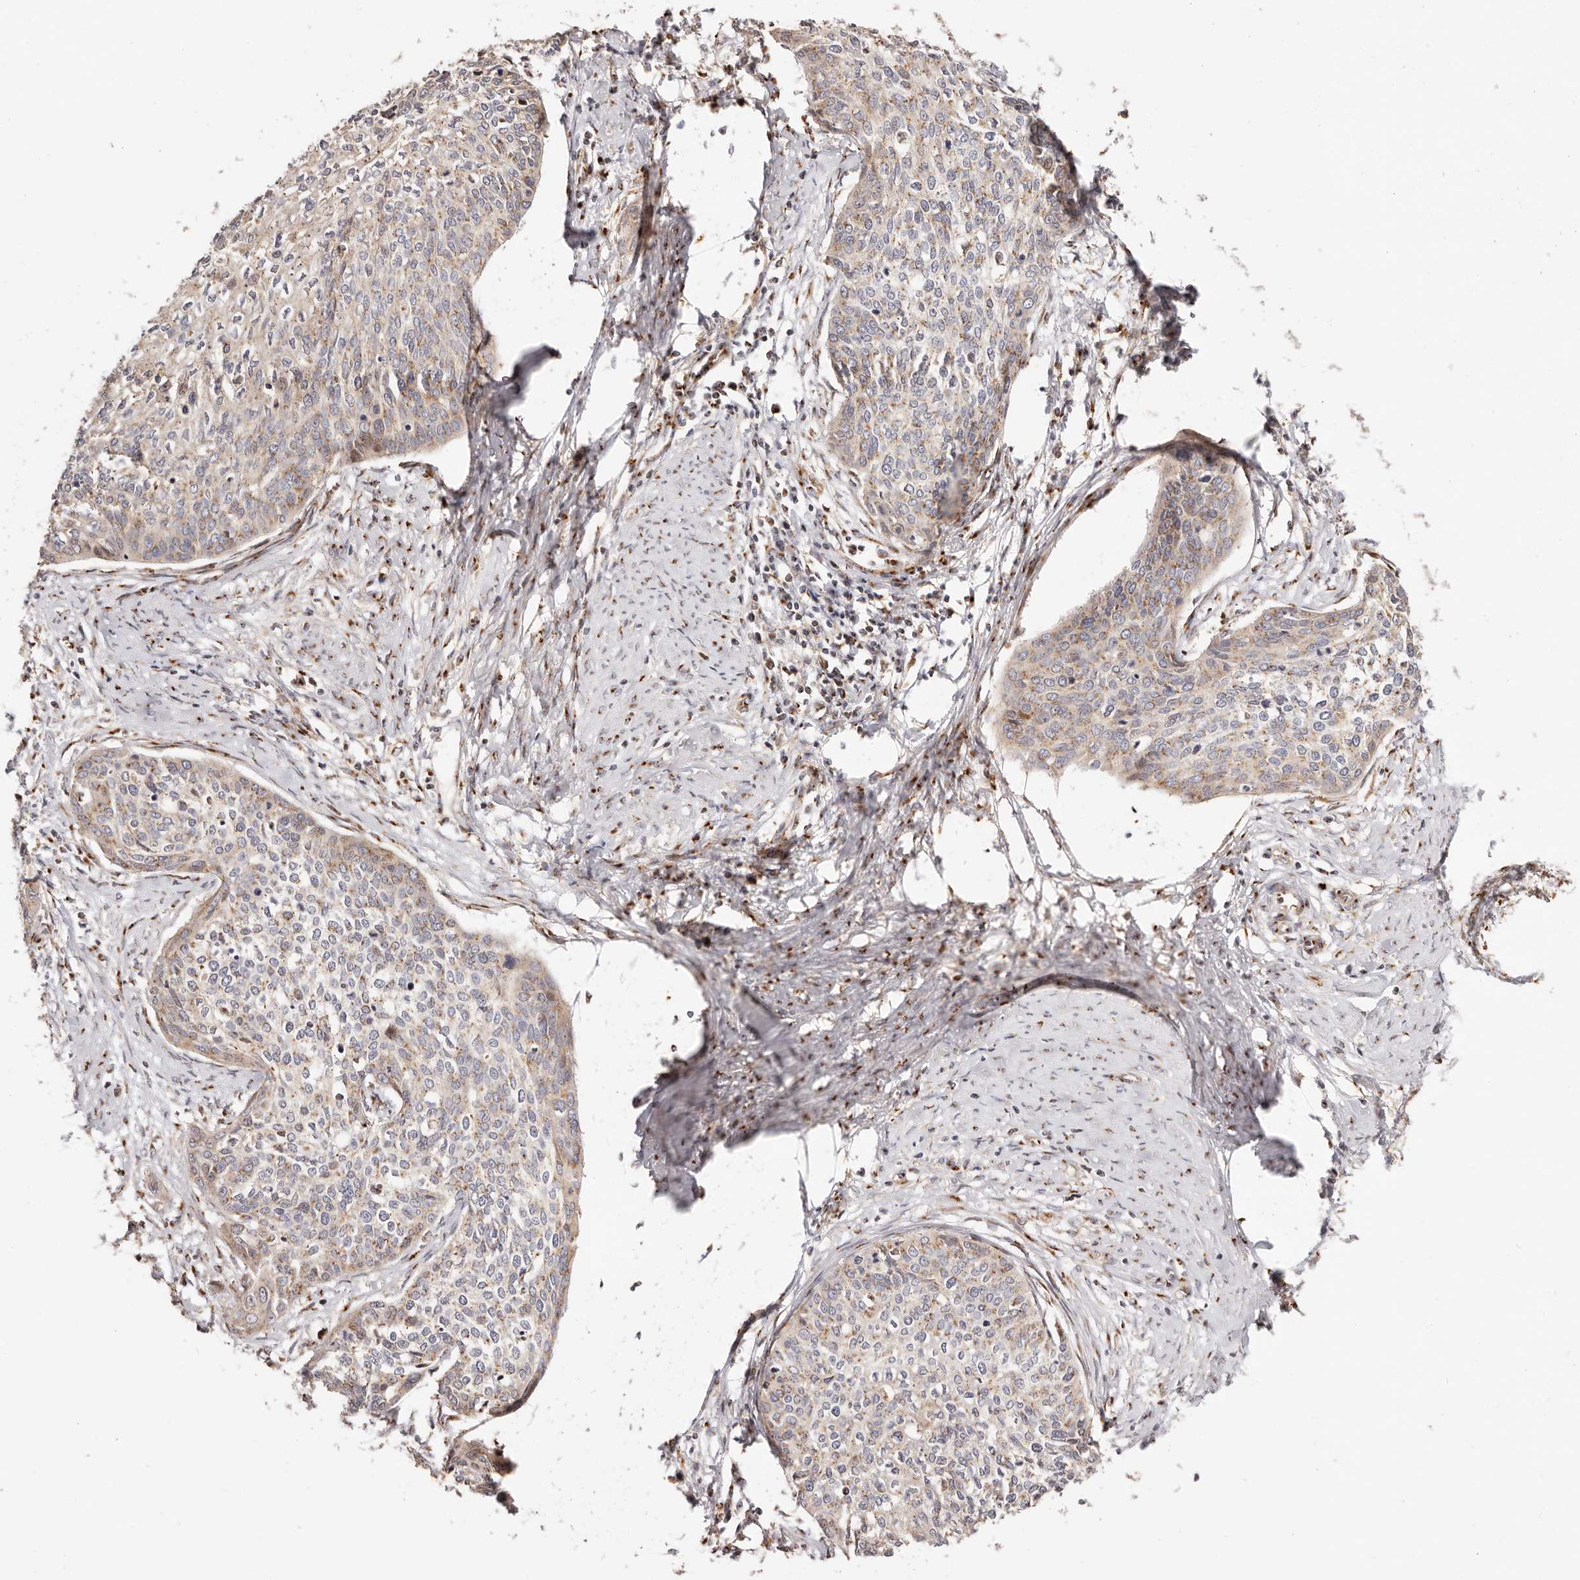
{"staining": {"intensity": "weak", "quantity": "25%-75%", "location": "cytoplasmic/membranous"}, "tissue": "cervical cancer", "cell_type": "Tumor cells", "image_type": "cancer", "snomed": [{"axis": "morphology", "description": "Squamous cell carcinoma, NOS"}, {"axis": "topography", "description": "Cervix"}], "caption": "This micrograph shows IHC staining of cervical cancer (squamous cell carcinoma), with low weak cytoplasmic/membranous positivity in approximately 25%-75% of tumor cells.", "gene": "MAPK6", "patient": {"sex": "female", "age": 37}}